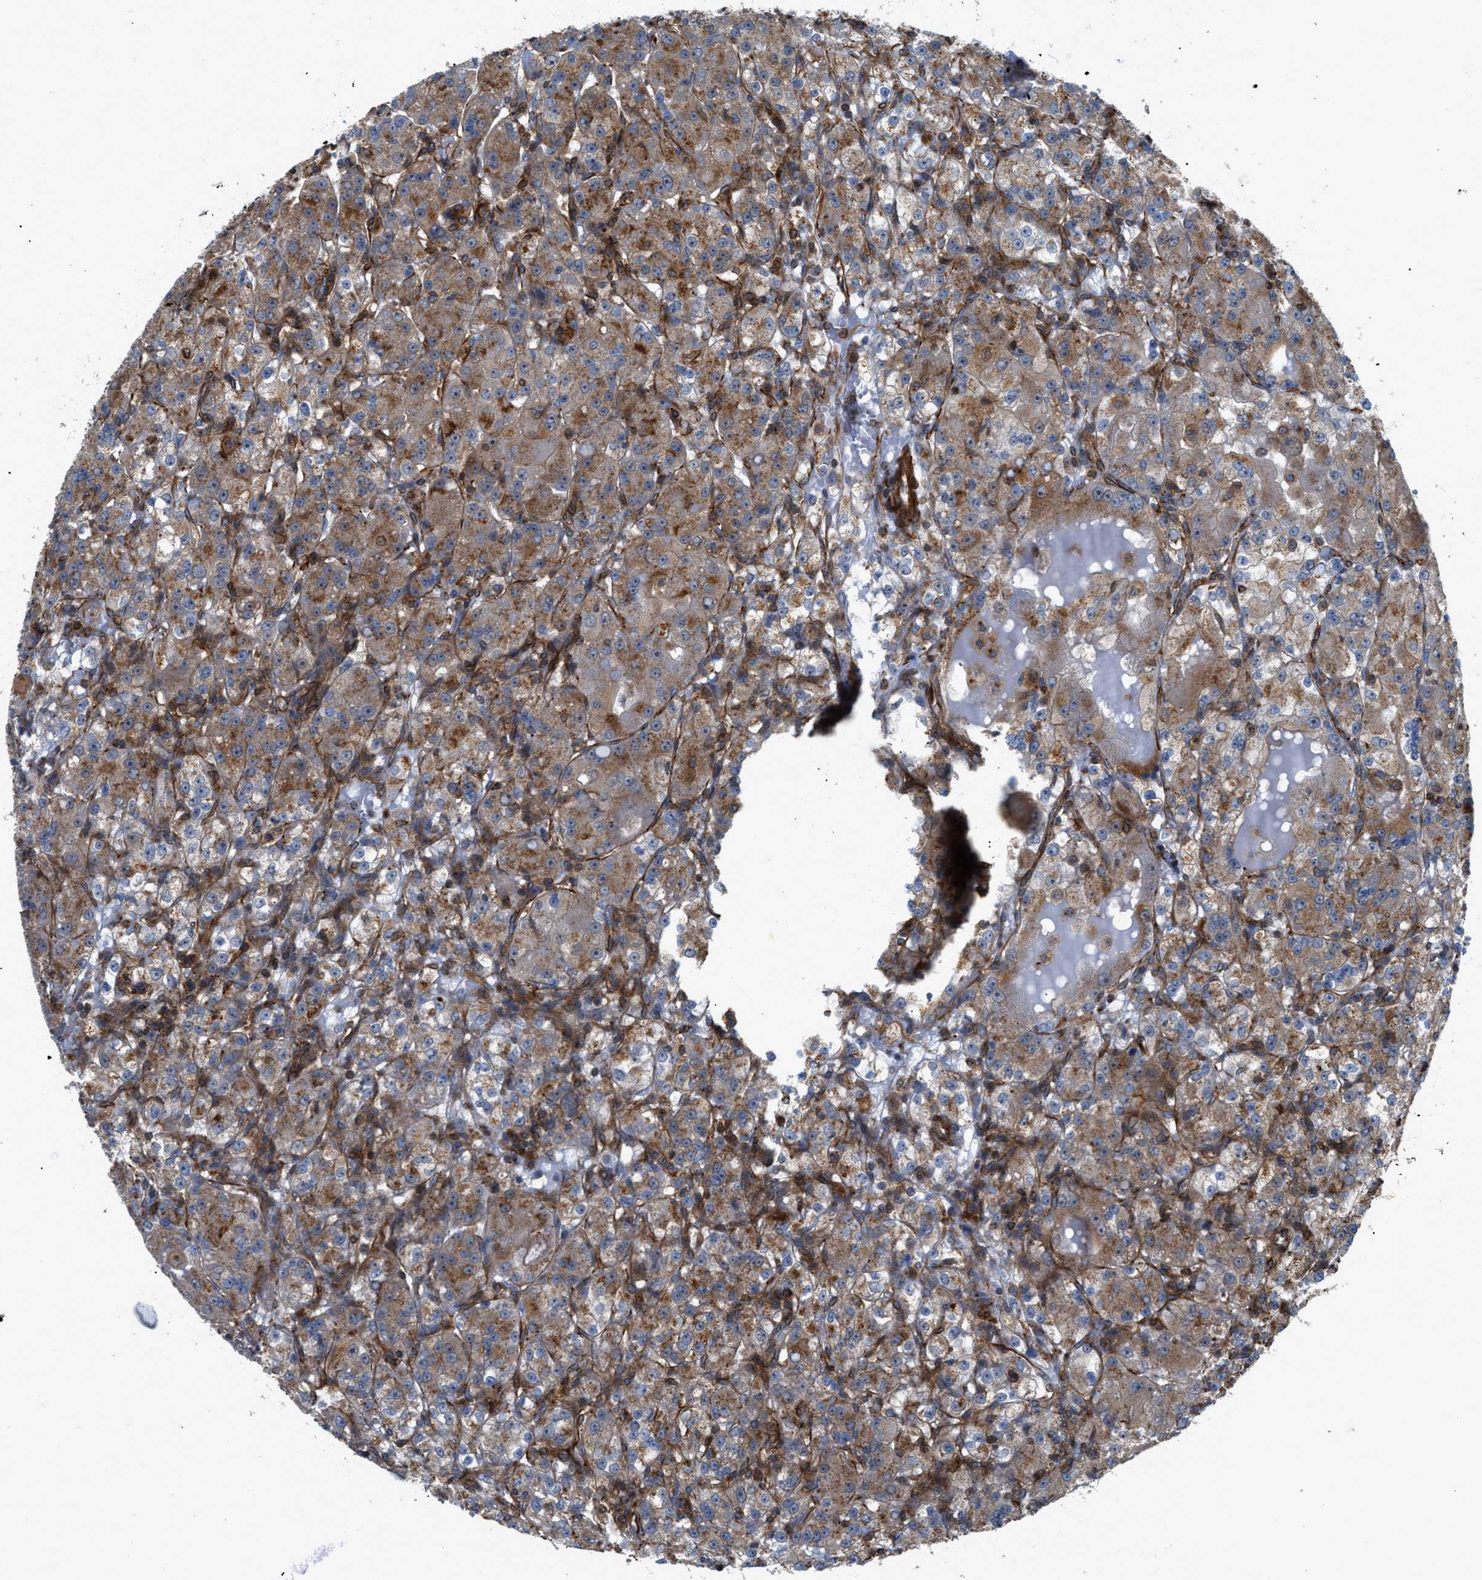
{"staining": {"intensity": "moderate", "quantity": ">75%", "location": "cytoplasmic/membranous"}, "tissue": "renal cancer", "cell_type": "Tumor cells", "image_type": "cancer", "snomed": [{"axis": "morphology", "description": "Normal tissue, NOS"}, {"axis": "morphology", "description": "Adenocarcinoma, NOS"}, {"axis": "topography", "description": "Kidney"}], "caption": "Immunohistochemistry staining of renal cancer, which displays medium levels of moderate cytoplasmic/membranous expression in approximately >75% of tumor cells indicating moderate cytoplasmic/membranous protein expression. The staining was performed using DAB (brown) for protein detection and nuclei were counterstained in hematoxylin (blue).", "gene": "PTPRE", "patient": {"sex": "male", "age": 61}}